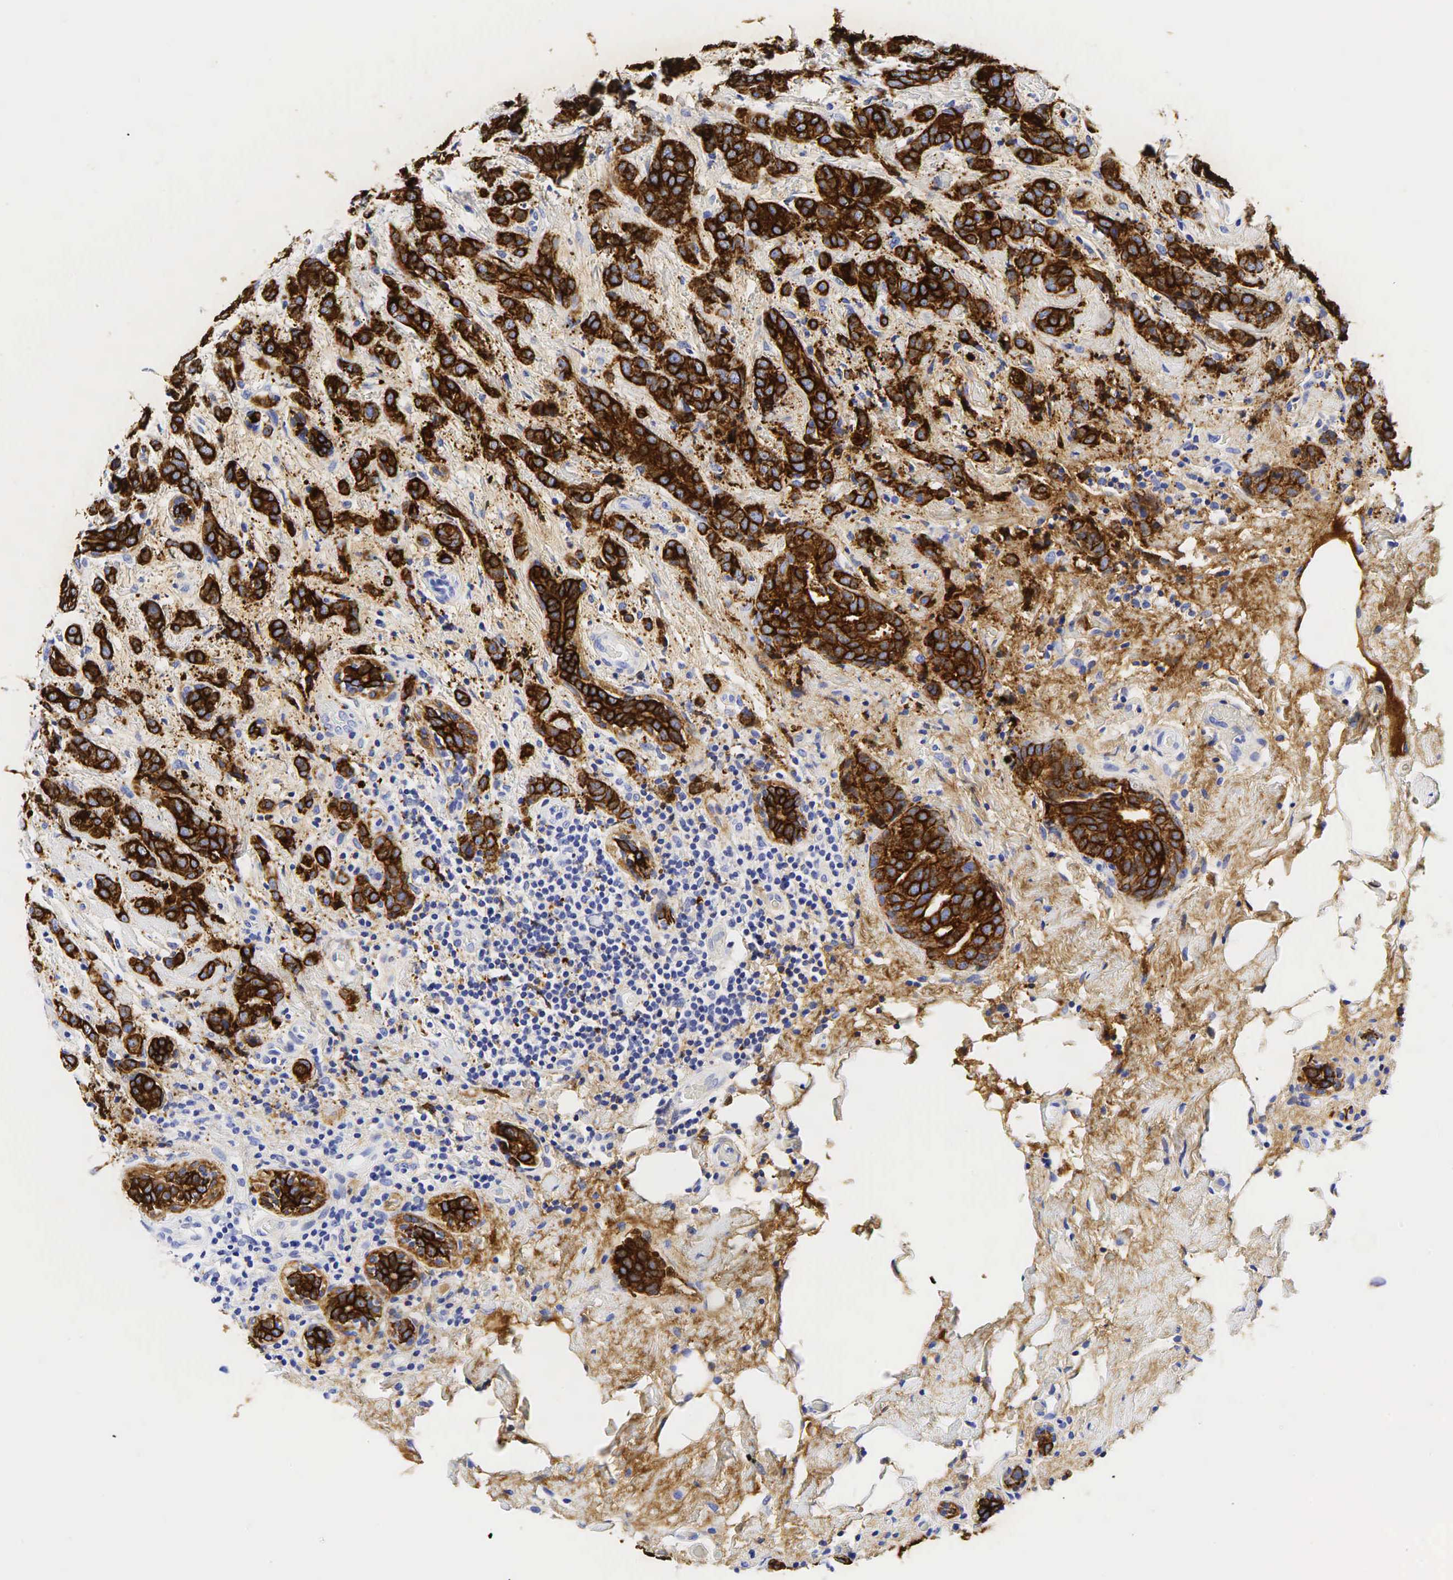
{"staining": {"intensity": "strong", "quantity": ">75%", "location": "cytoplasmic/membranous"}, "tissue": "breast cancer", "cell_type": "Tumor cells", "image_type": "cancer", "snomed": [{"axis": "morphology", "description": "Duct carcinoma"}, {"axis": "topography", "description": "Breast"}], "caption": "There is high levels of strong cytoplasmic/membranous positivity in tumor cells of breast cancer, as demonstrated by immunohistochemical staining (brown color).", "gene": "KRT7", "patient": {"sex": "female", "age": 53}}